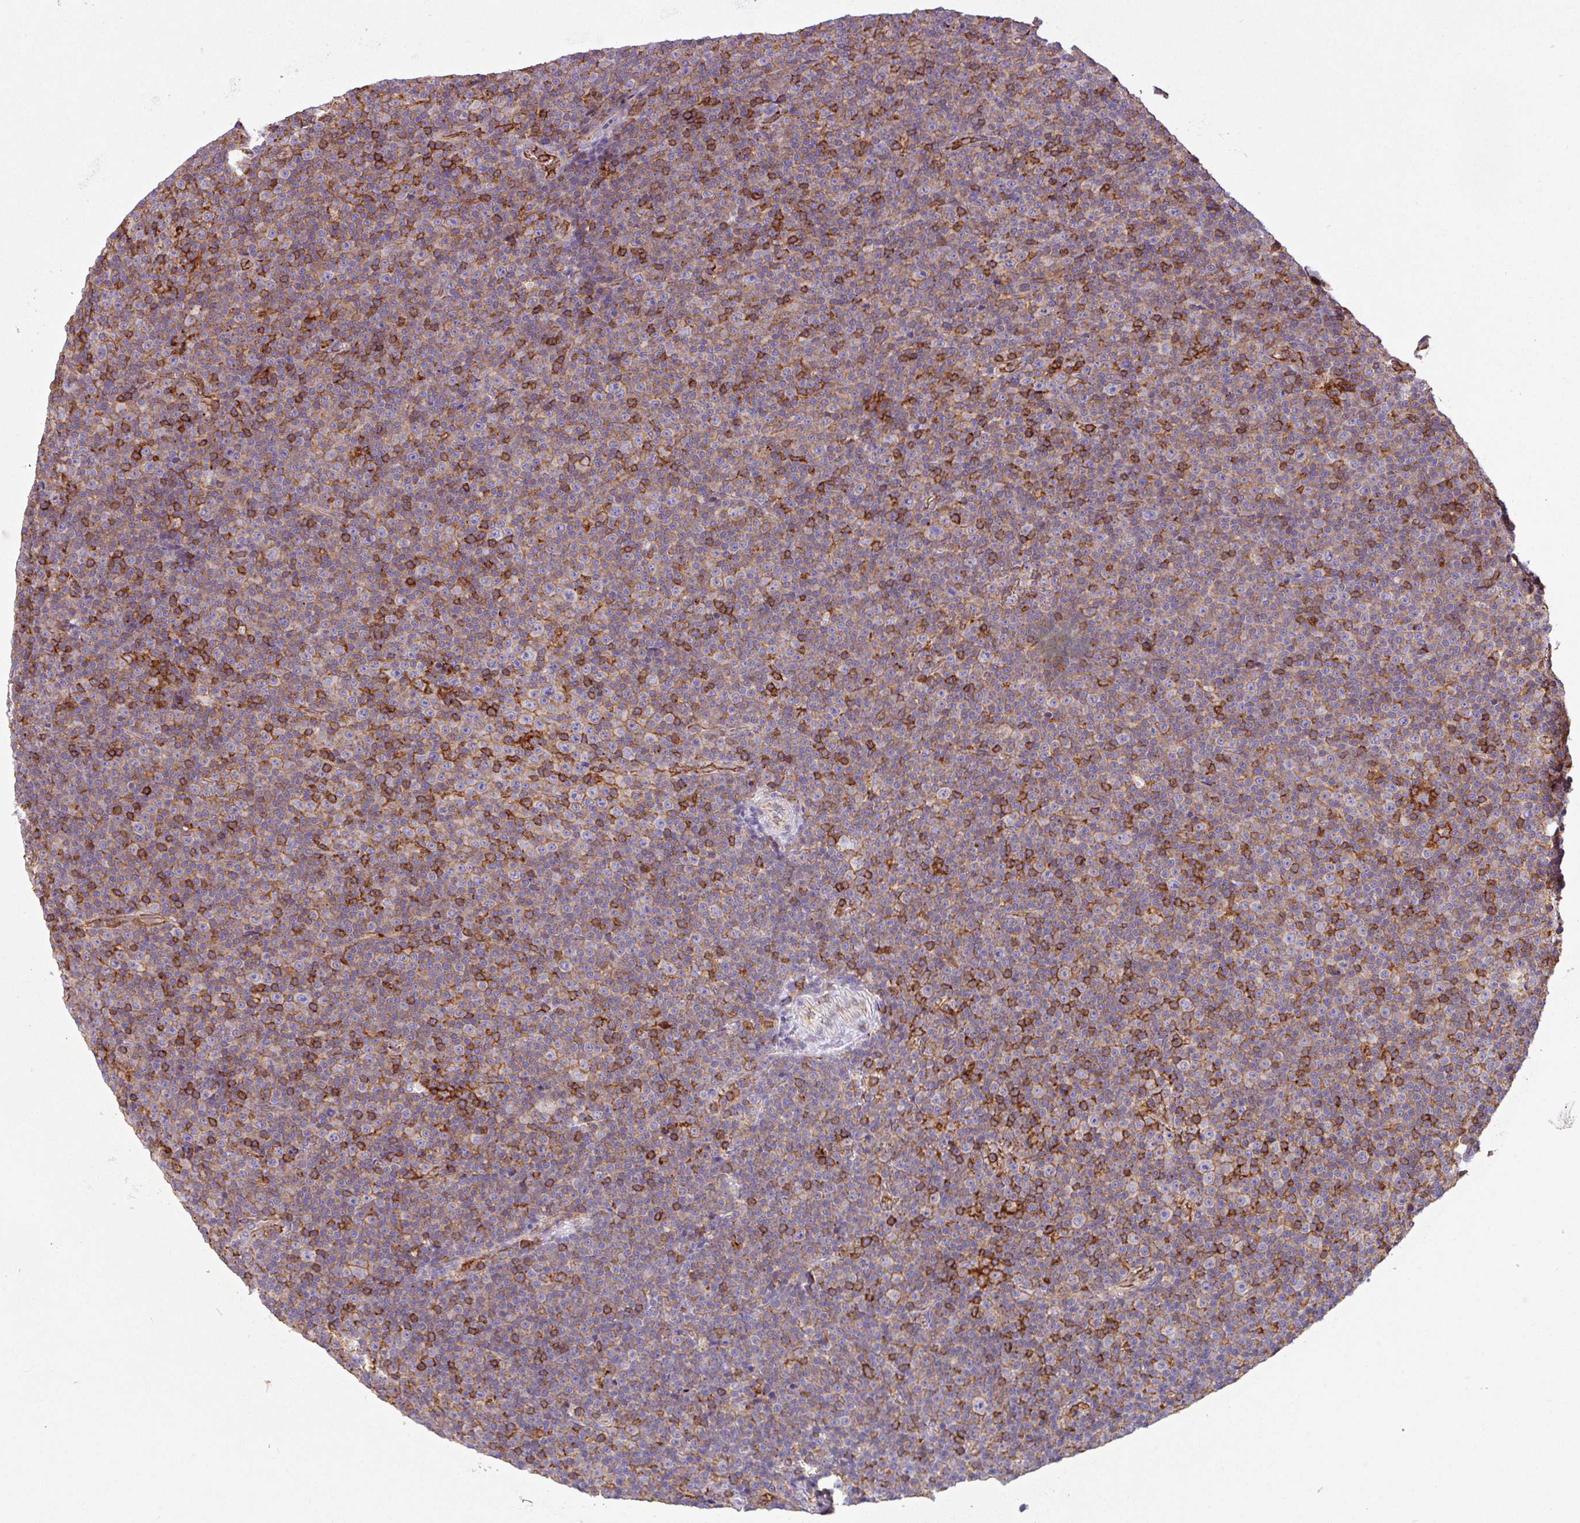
{"staining": {"intensity": "strong", "quantity": ">75%", "location": "cytoplasmic/membranous"}, "tissue": "lymphoma", "cell_type": "Tumor cells", "image_type": "cancer", "snomed": [{"axis": "morphology", "description": "Malignant lymphoma, non-Hodgkin's type, Low grade"}, {"axis": "topography", "description": "Lymph node"}], "caption": "Tumor cells exhibit strong cytoplasmic/membranous staining in approximately >75% of cells in malignant lymphoma, non-Hodgkin's type (low-grade).", "gene": "PPP1R18", "patient": {"sex": "female", "age": 67}}